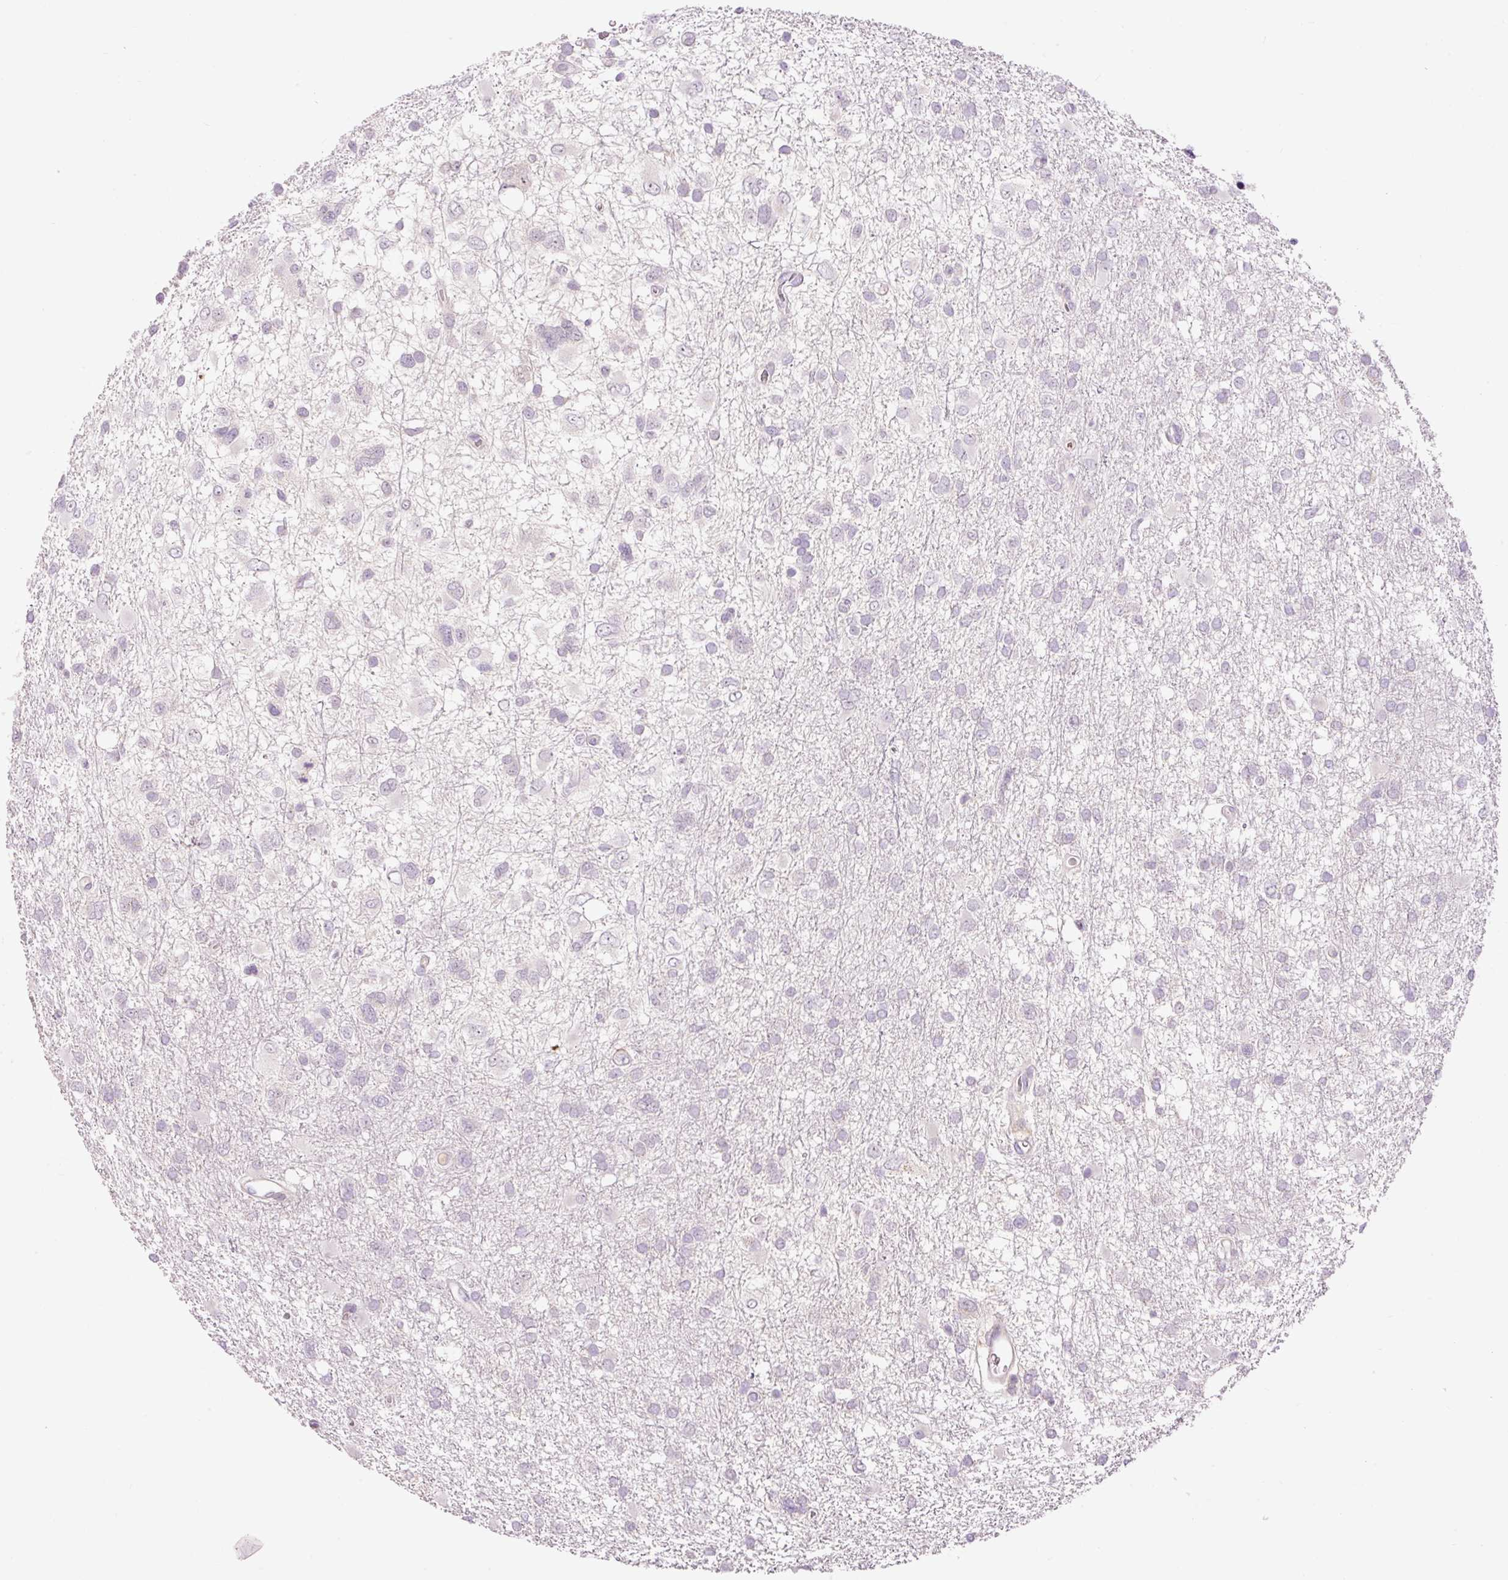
{"staining": {"intensity": "negative", "quantity": "none", "location": "none"}, "tissue": "glioma", "cell_type": "Tumor cells", "image_type": "cancer", "snomed": [{"axis": "morphology", "description": "Glioma, malignant, High grade"}, {"axis": "topography", "description": "Brain"}], "caption": "Immunohistochemistry micrograph of neoplastic tissue: human glioma stained with DAB shows no significant protein positivity in tumor cells. (Stains: DAB (3,3'-diaminobenzidine) immunohistochemistry with hematoxylin counter stain, Microscopy: brightfield microscopy at high magnification).", "gene": "HNF1A", "patient": {"sex": "male", "age": 61}}